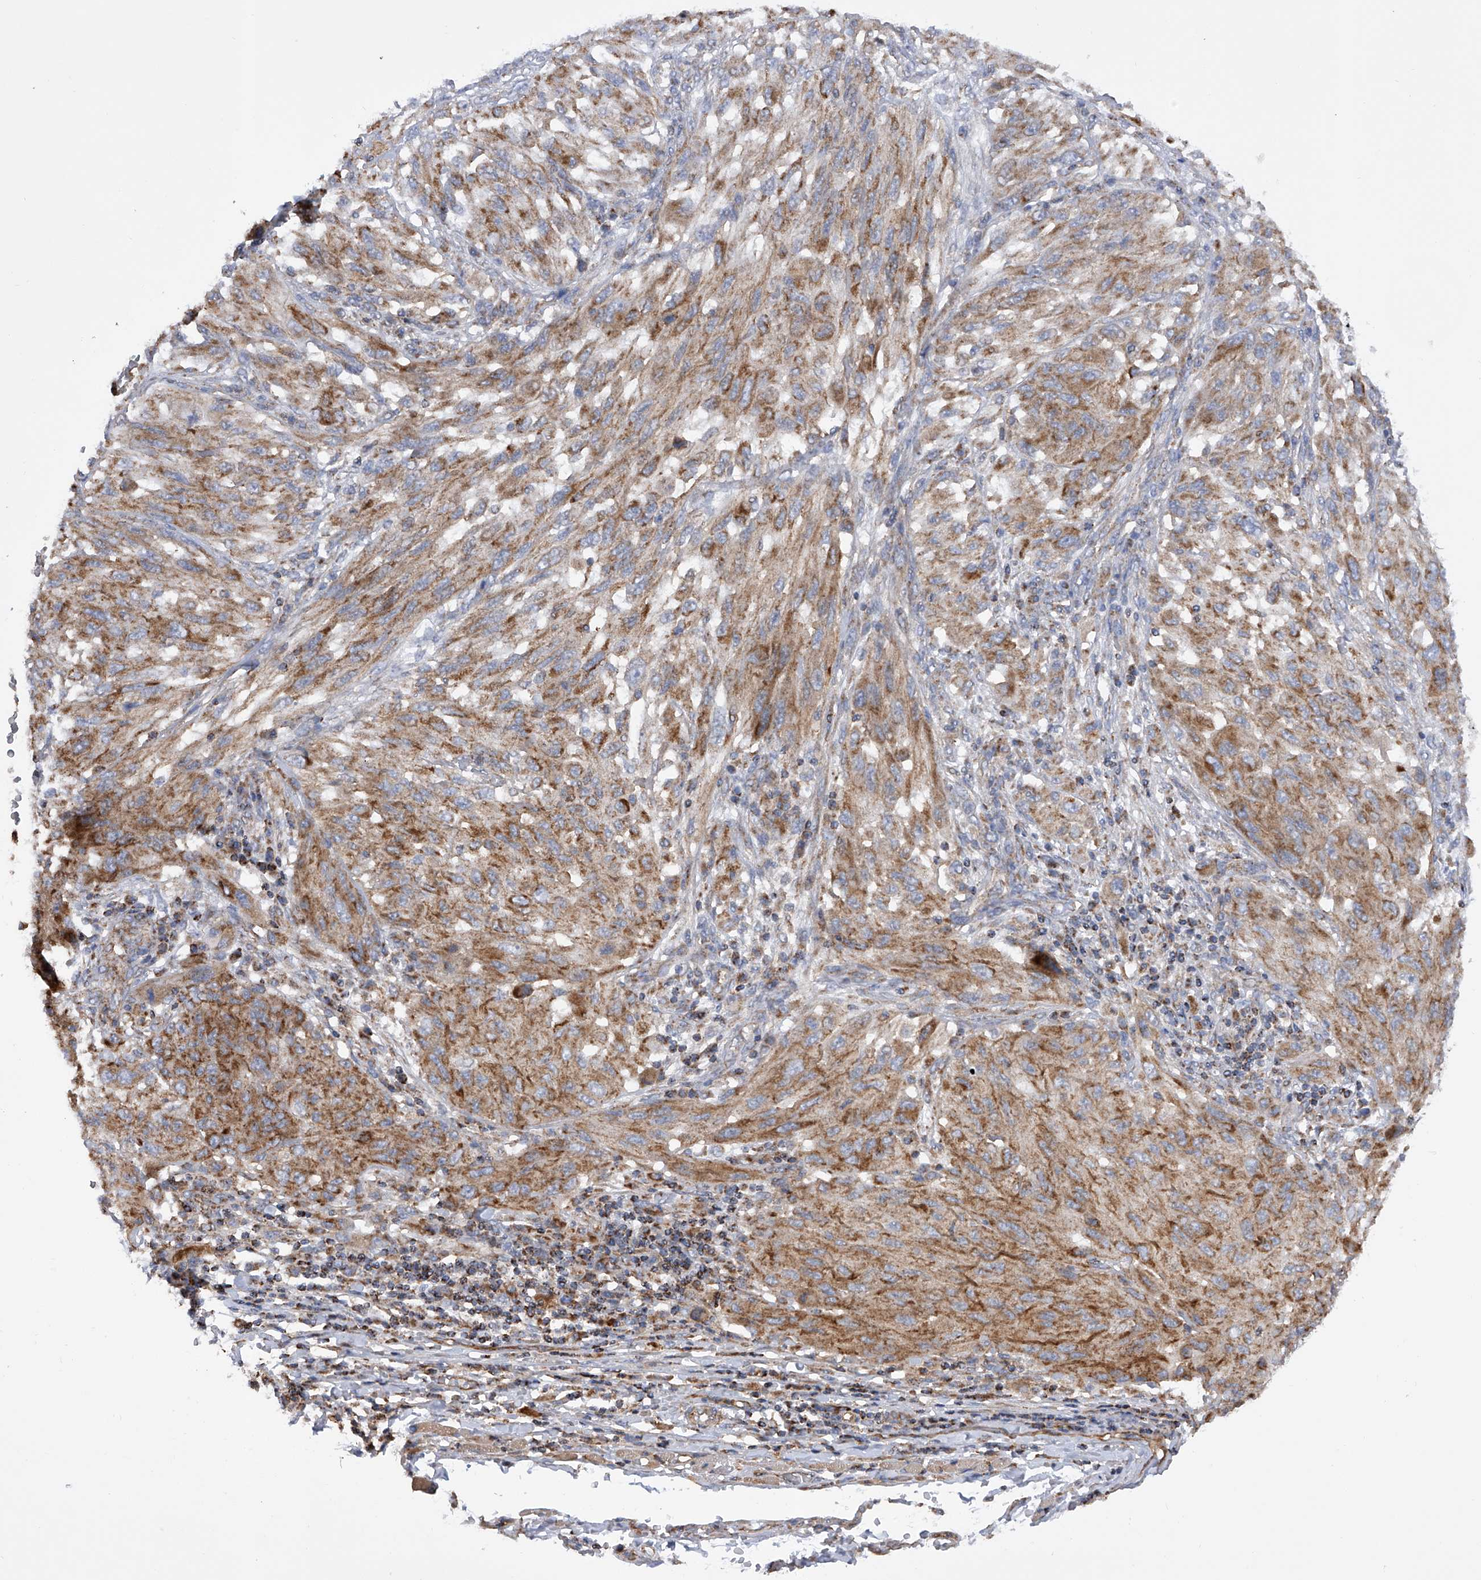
{"staining": {"intensity": "moderate", "quantity": ">75%", "location": "cytoplasmic/membranous"}, "tissue": "melanoma", "cell_type": "Tumor cells", "image_type": "cancer", "snomed": [{"axis": "morphology", "description": "Malignant melanoma, NOS"}, {"axis": "topography", "description": "Skin"}], "caption": "Moderate cytoplasmic/membranous positivity is present in about >75% of tumor cells in melanoma.", "gene": "PDSS2", "patient": {"sex": "female", "age": 91}}